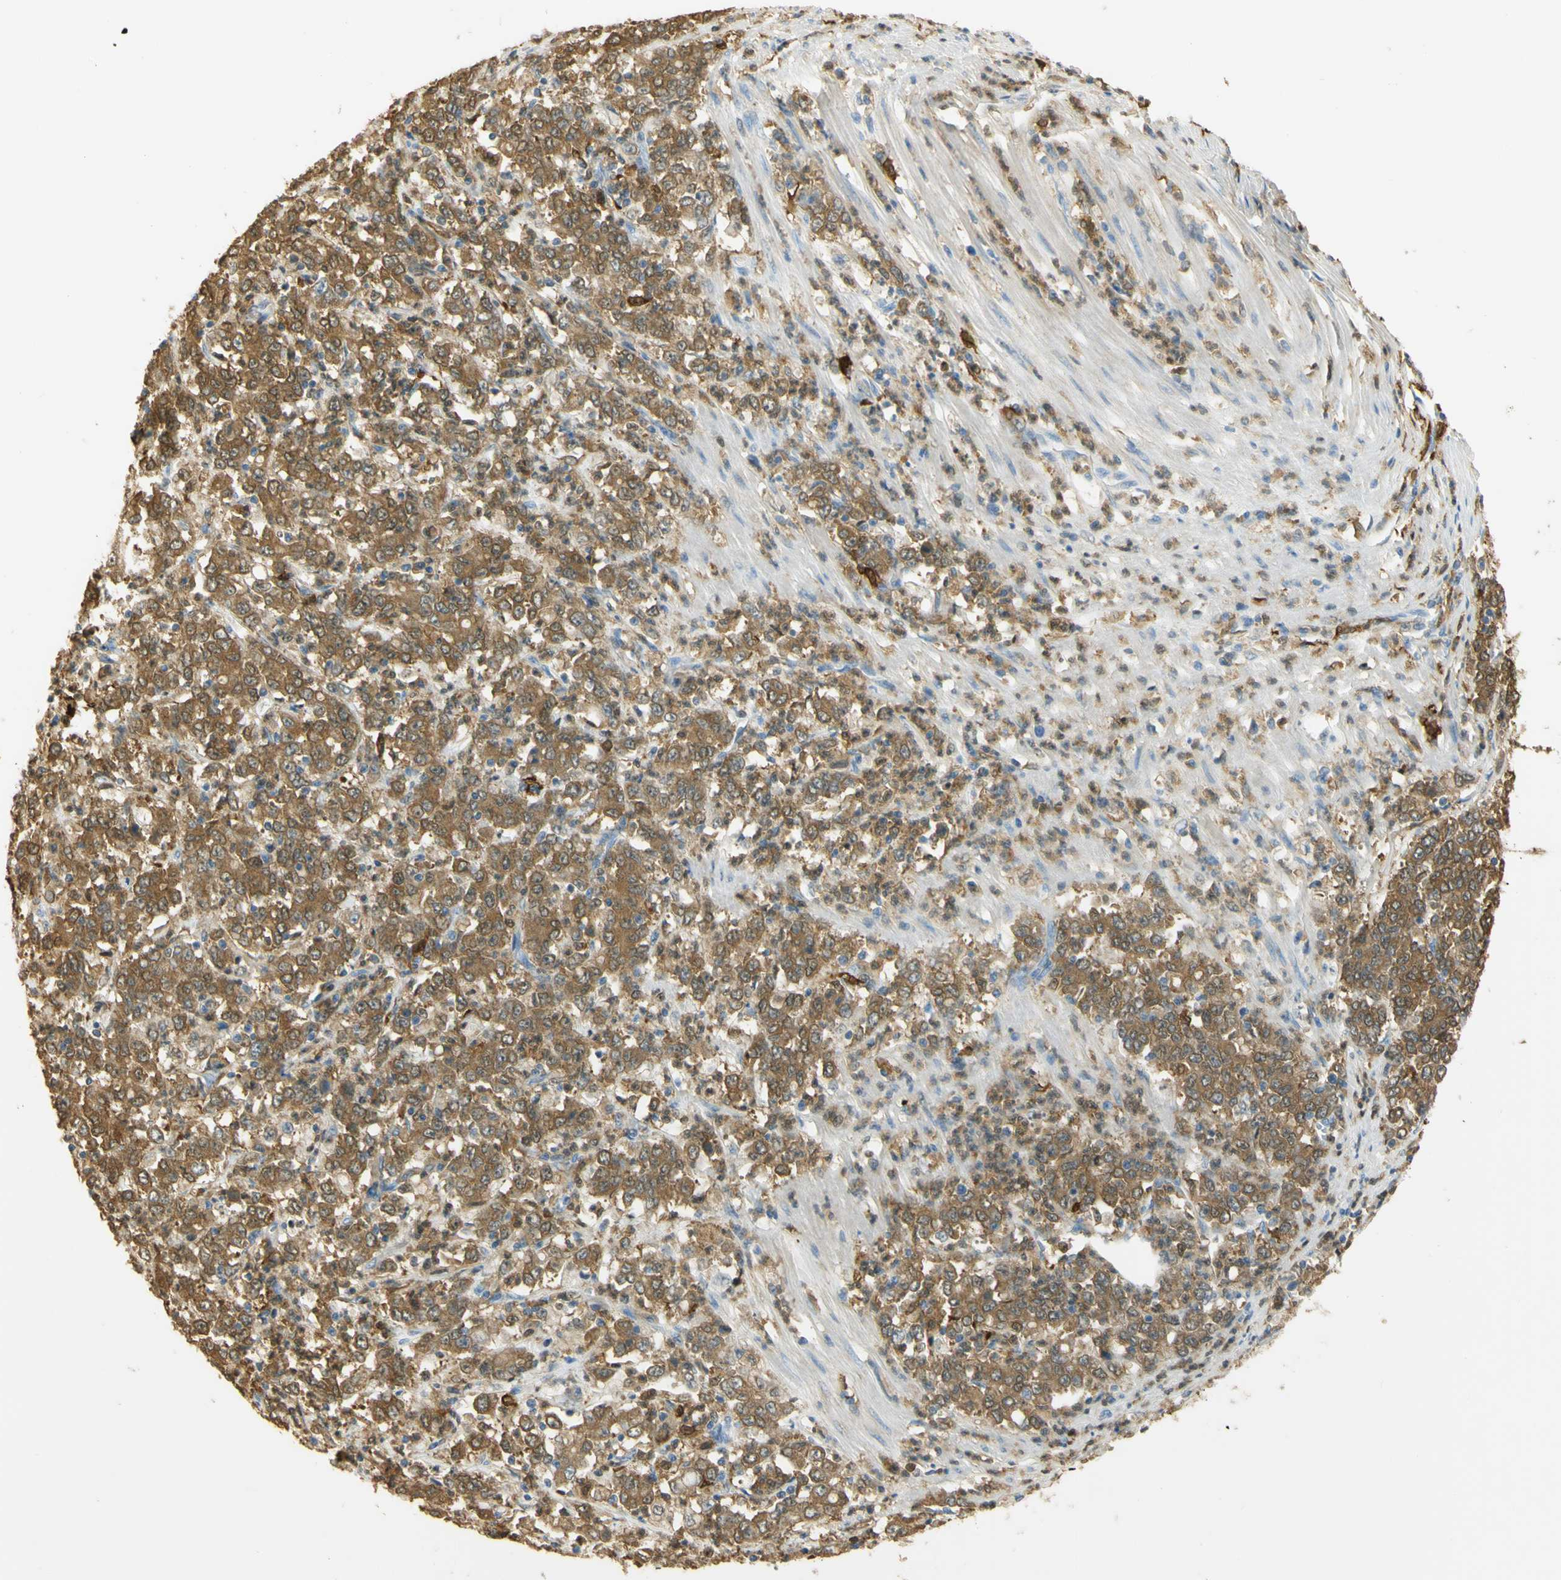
{"staining": {"intensity": "moderate", "quantity": ">75%", "location": "cytoplasmic/membranous"}, "tissue": "stomach cancer", "cell_type": "Tumor cells", "image_type": "cancer", "snomed": [{"axis": "morphology", "description": "Adenocarcinoma, NOS"}, {"axis": "topography", "description": "Stomach, lower"}], "caption": "Immunohistochemical staining of human stomach adenocarcinoma exhibits moderate cytoplasmic/membranous protein staining in approximately >75% of tumor cells.", "gene": "PAK1", "patient": {"sex": "female", "age": 71}}